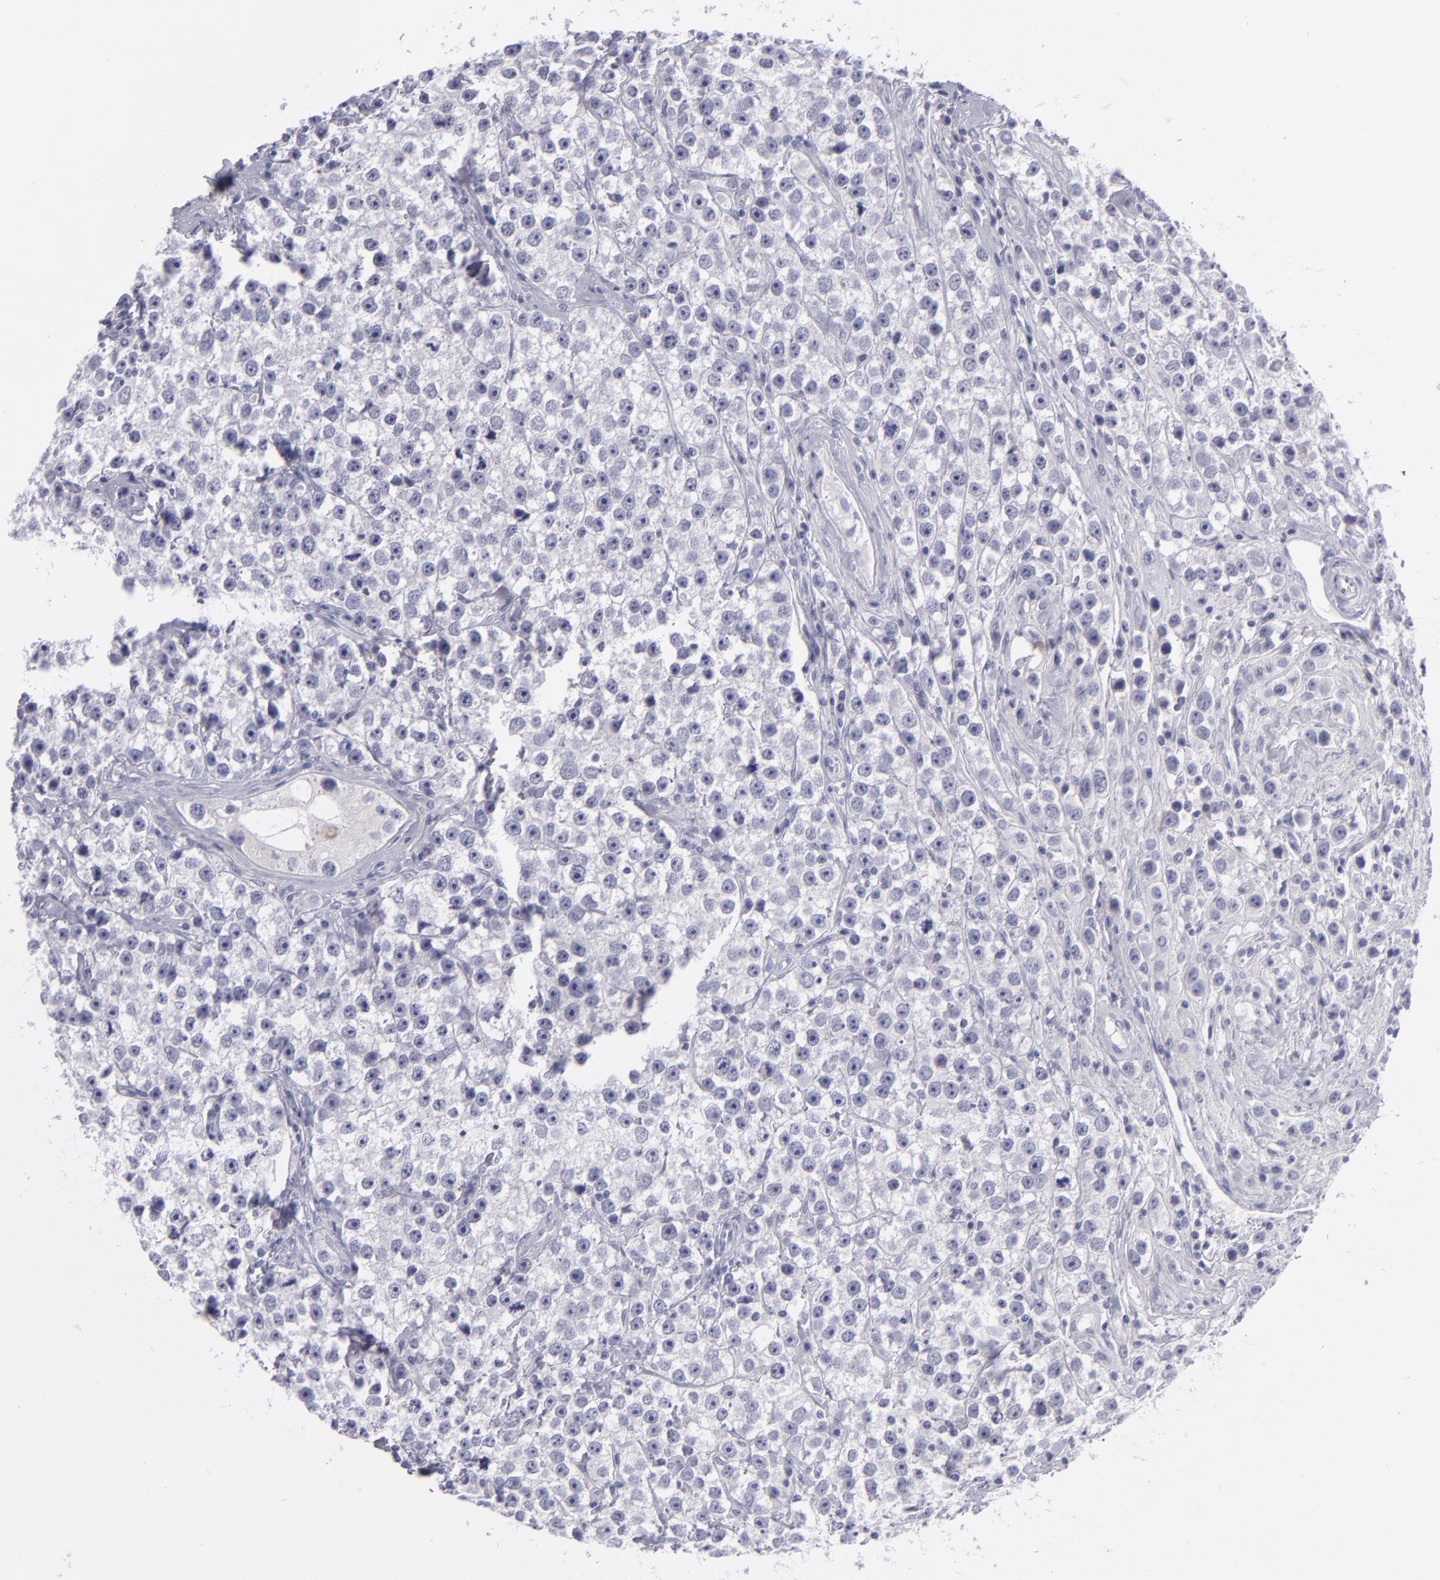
{"staining": {"intensity": "negative", "quantity": "none", "location": "none"}, "tissue": "testis cancer", "cell_type": "Tumor cells", "image_type": "cancer", "snomed": [{"axis": "morphology", "description": "Seminoma, NOS"}, {"axis": "topography", "description": "Testis"}], "caption": "High power microscopy histopathology image of an IHC histopathology image of testis cancer, revealing no significant expression in tumor cells.", "gene": "ITGB4", "patient": {"sex": "male", "age": 32}}